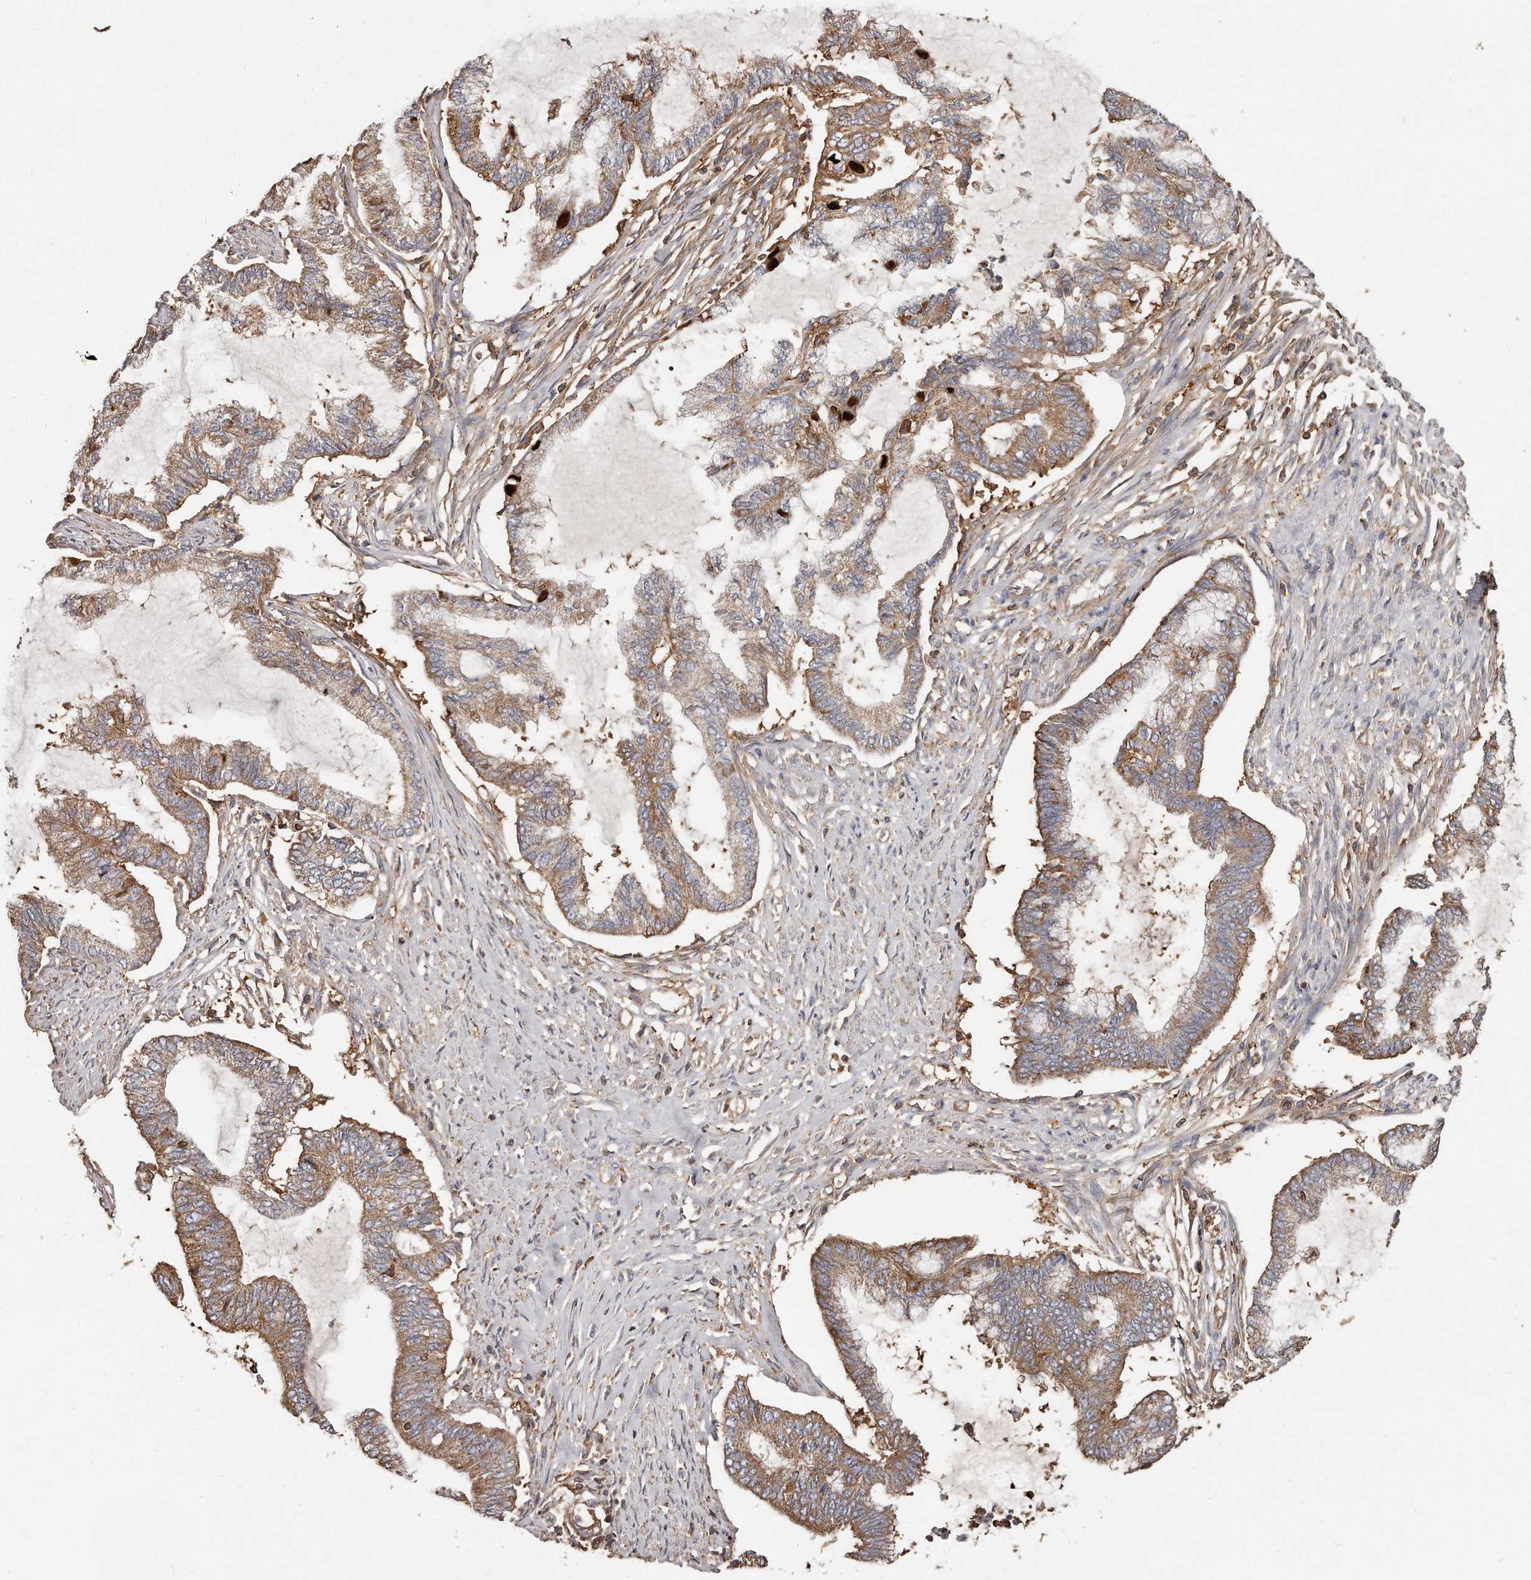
{"staining": {"intensity": "moderate", "quantity": ">75%", "location": "cytoplasmic/membranous"}, "tissue": "endometrial cancer", "cell_type": "Tumor cells", "image_type": "cancer", "snomed": [{"axis": "morphology", "description": "Adenocarcinoma, NOS"}, {"axis": "topography", "description": "Endometrium"}], "caption": "Human adenocarcinoma (endometrial) stained with a protein marker displays moderate staining in tumor cells.", "gene": "CAP1", "patient": {"sex": "female", "age": 86}}